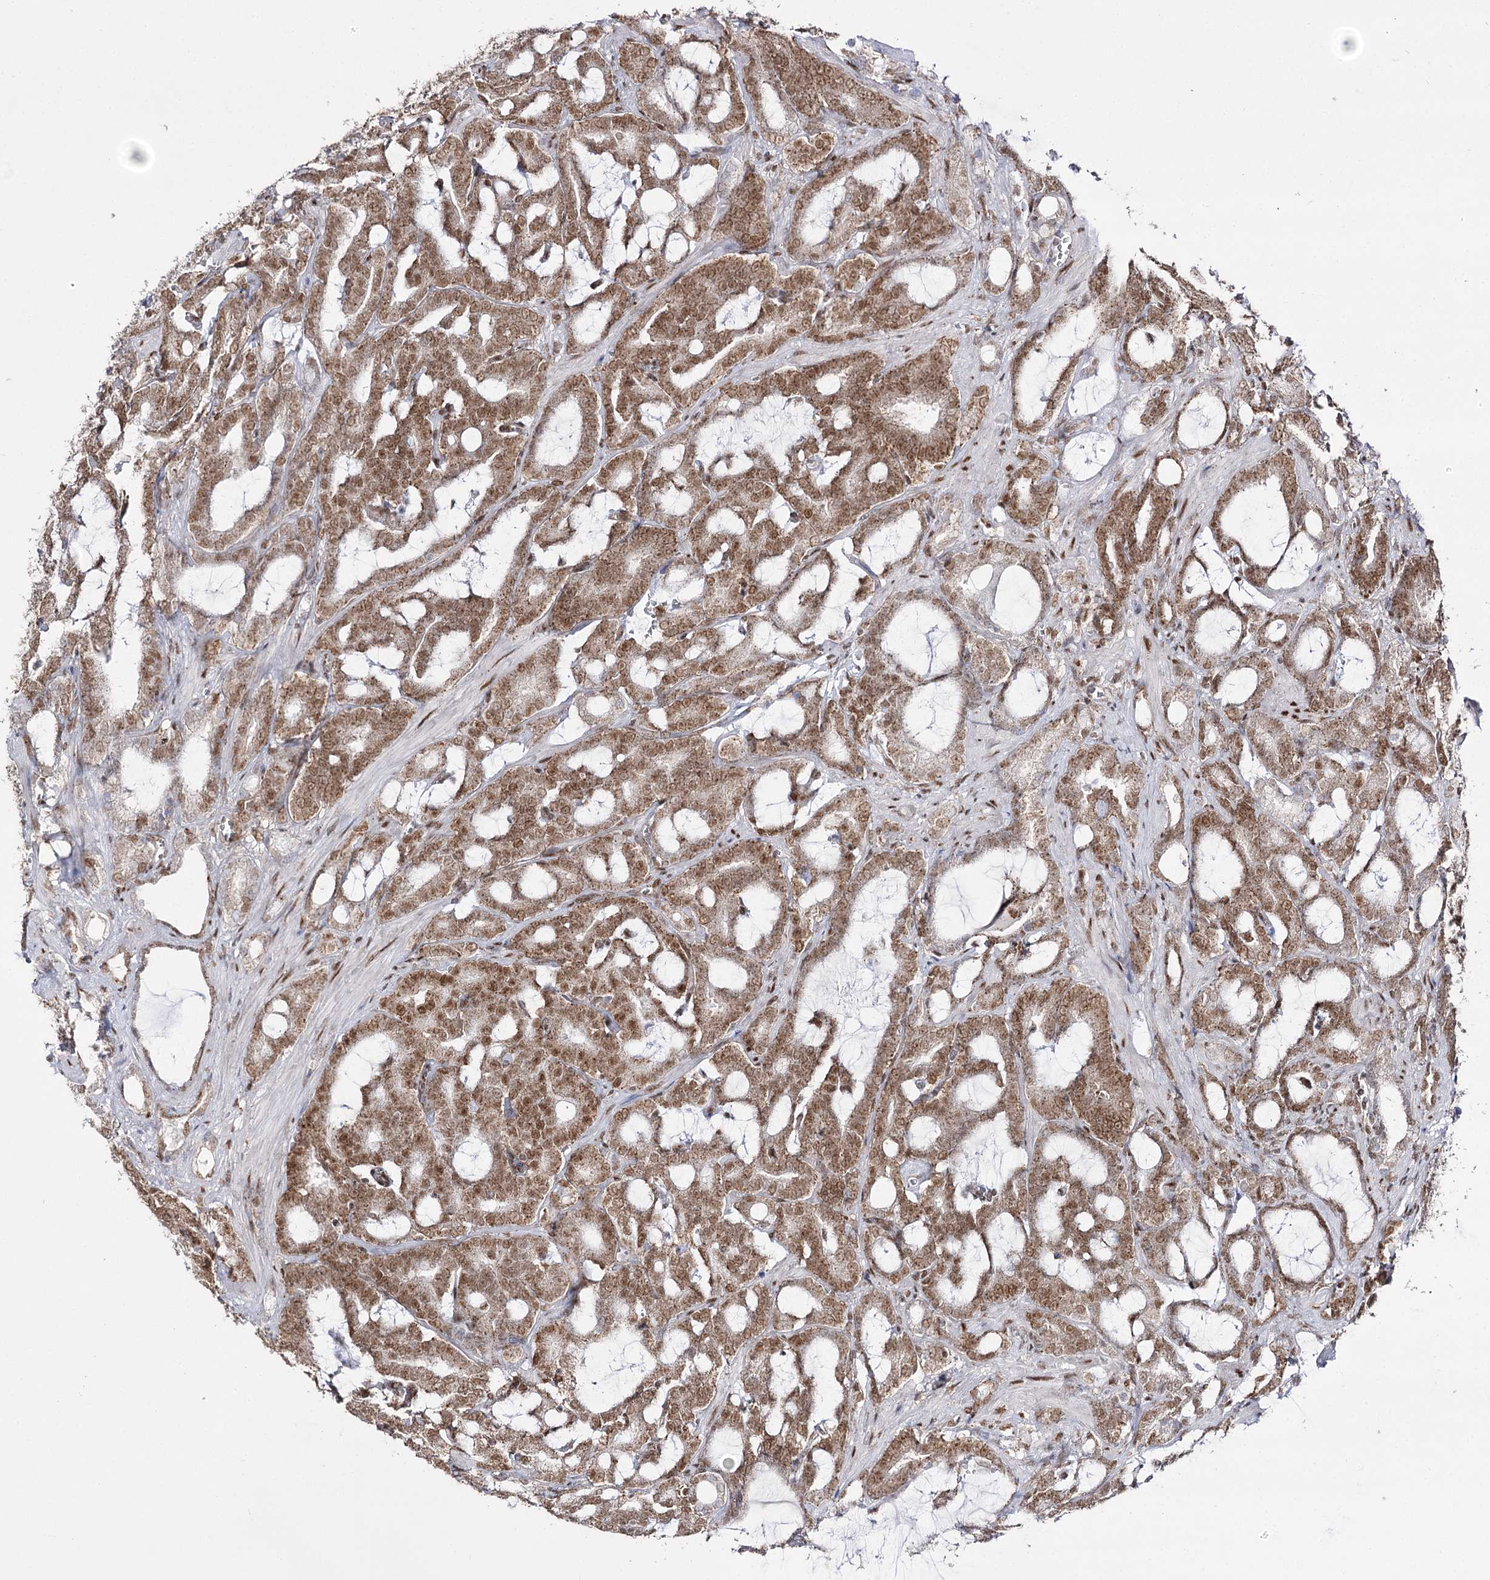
{"staining": {"intensity": "moderate", "quantity": ">75%", "location": "cytoplasmic/membranous,nuclear"}, "tissue": "prostate cancer", "cell_type": "Tumor cells", "image_type": "cancer", "snomed": [{"axis": "morphology", "description": "Adenocarcinoma, High grade"}, {"axis": "topography", "description": "Prostate and seminal vesicle, NOS"}], "caption": "Moderate cytoplasmic/membranous and nuclear protein staining is identified in about >75% of tumor cells in prostate cancer (adenocarcinoma (high-grade)).", "gene": "VGLL4", "patient": {"sex": "male", "age": 67}}